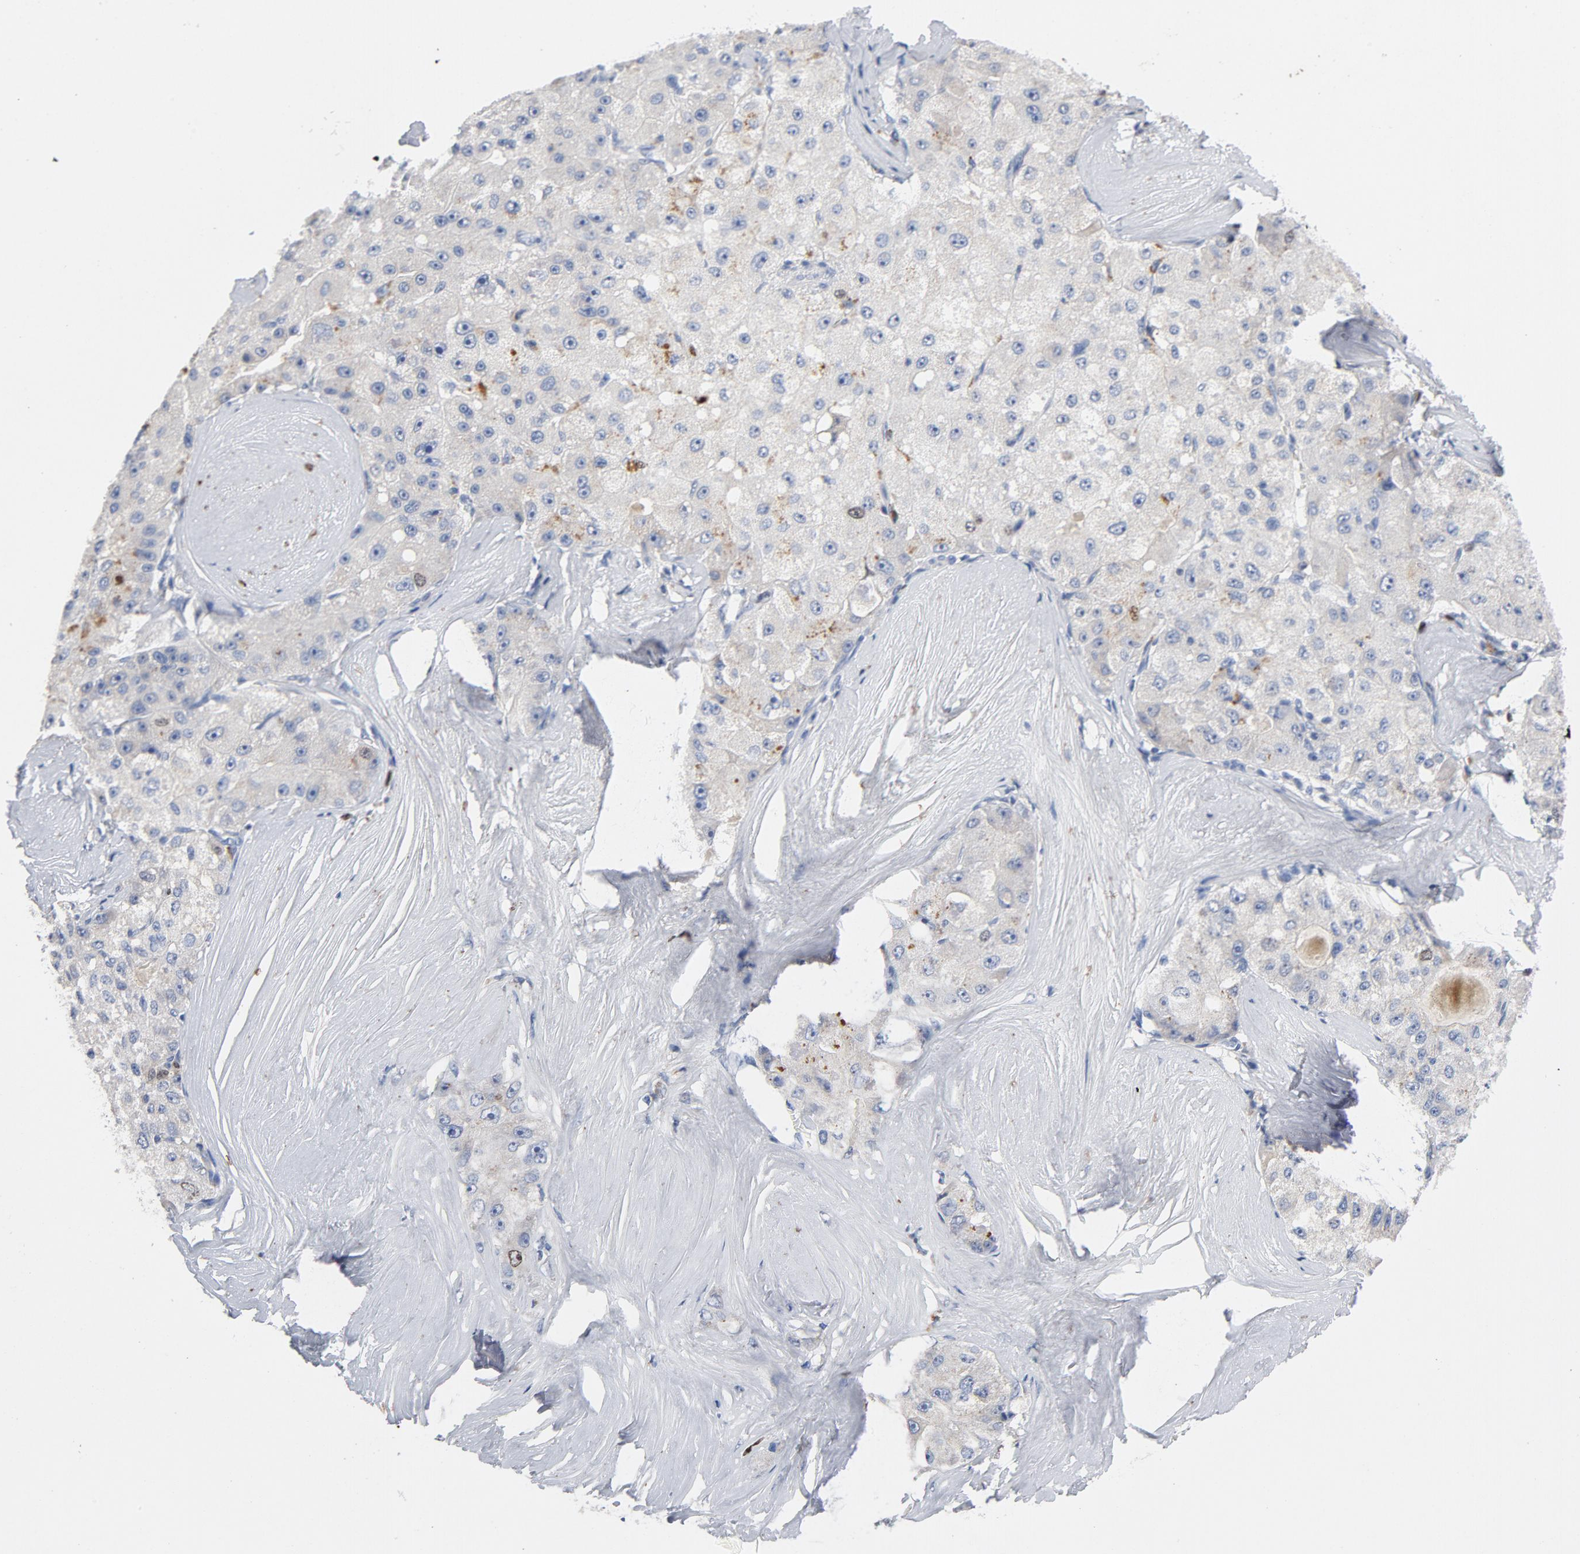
{"staining": {"intensity": "negative", "quantity": "none", "location": "none"}, "tissue": "liver cancer", "cell_type": "Tumor cells", "image_type": "cancer", "snomed": [{"axis": "morphology", "description": "Carcinoma, Hepatocellular, NOS"}, {"axis": "topography", "description": "Liver"}], "caption": "Protein analysis of liver cancer displays no significant staining in tumor cells. Brightfield microscopy of IHC stained with DAB (3,3'-diaminobenzidine) (brown) and hematoxylin (blue), captured at high magnification.", "gene": "BIRC5", "patient": {"sex": "male", "age": 80}}